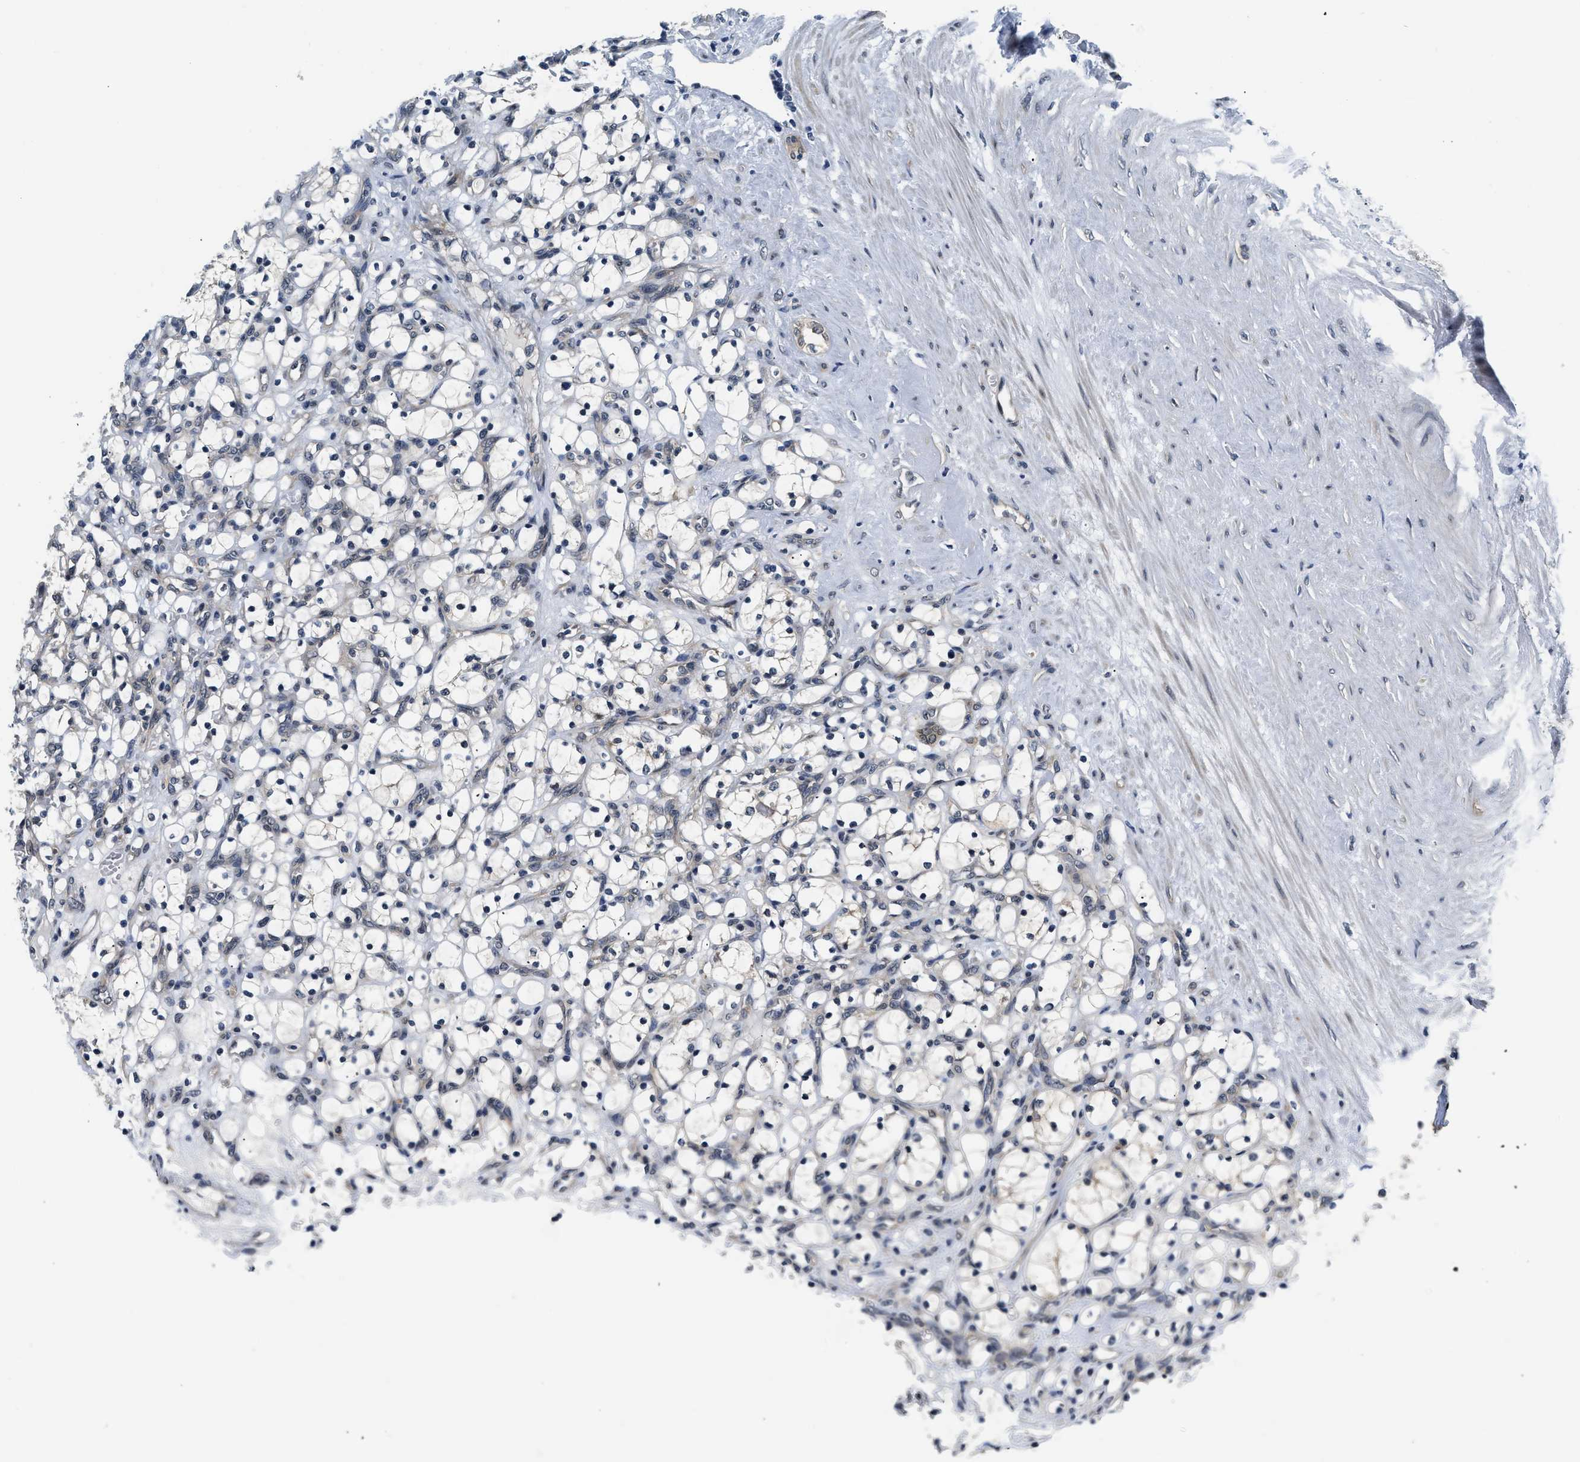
{"staining": {"intensity": "negative", "quantity": "none", "location": "none"}, "tissue": "renal cancer", "cell_type": "Tumor cells", "image_type": "cancer", "snomed": [{"axis": "morphology", "description": "Adenocarcinoma, NOS"}, {"axis": "topography", "description": "Kidney"}], "caption": "Immunohistochemistry (IHC) of renal cancer reveals no positivity in tumor cells. (DAB (3,3'-diaminobenzidine) immunohistochemistry with hematoxylin counter stain).", "gene": "SMAD4", "patient": {"sex": "female", "age": 69}}